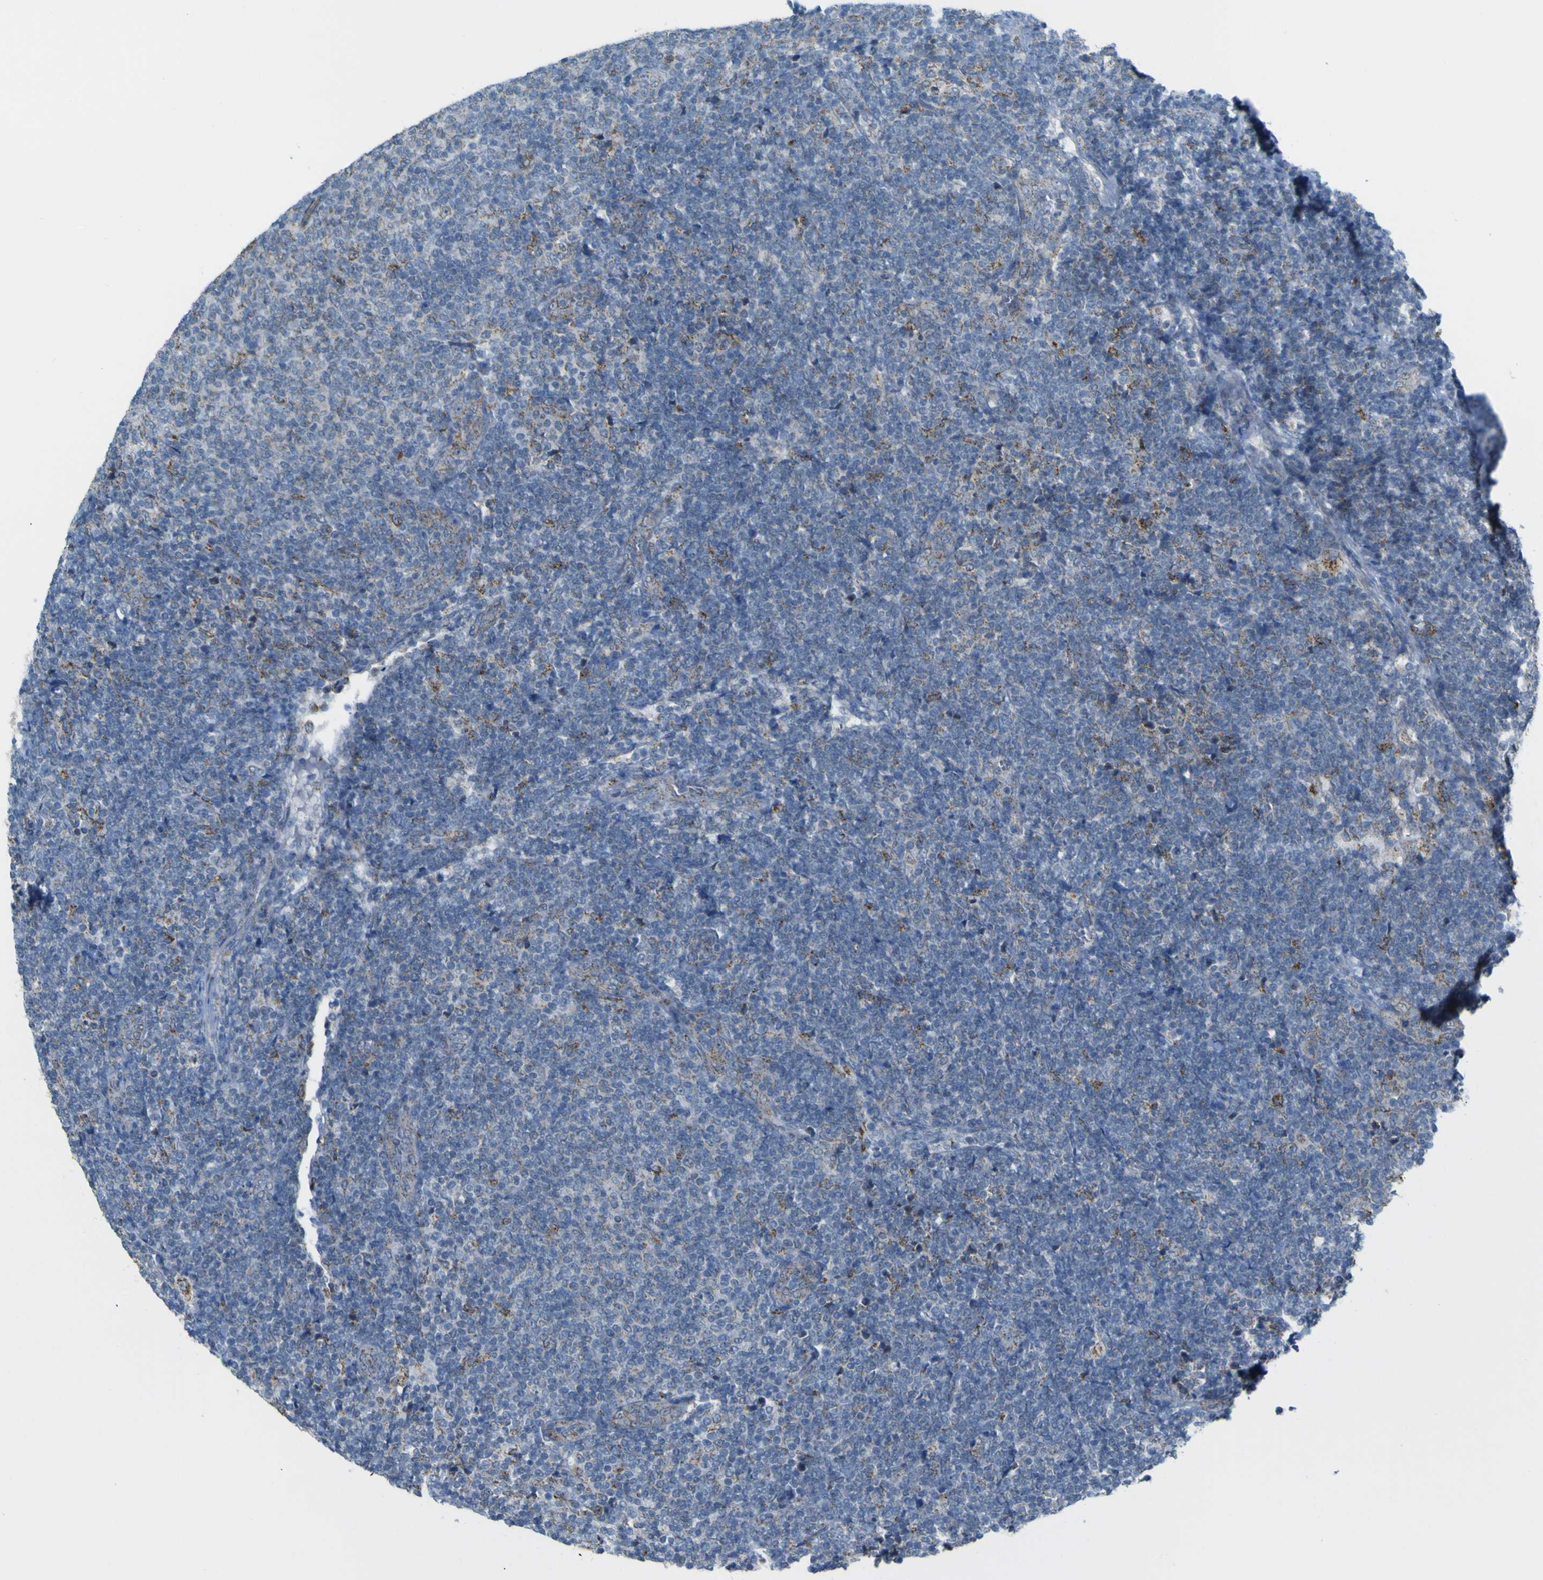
{"staining": {"intensity": "moderate", "quantity": "<25%", "location": "cytoplasmic/membranous"}, "tissue": "lymphoma", "cell_type": "Tumor cells", "image_type": "cancer", "snomed": [{"axis": "morphology", "description": "Malignant lymphoma, non-Hodgkin's type, Low grade"}, {"axis": "topography", "description": "Lymph node"}], "caption": "The immunohistochemical stain highlights moderate cytoplasmic/membranous positivity in tumor cells of malignant lymphoma, non-Hodgkin's type (low-grade) tissue. Nuclei are stained in blue.", "gene": "ACBD5", "patient": {"sex": "male", "age": 66}}